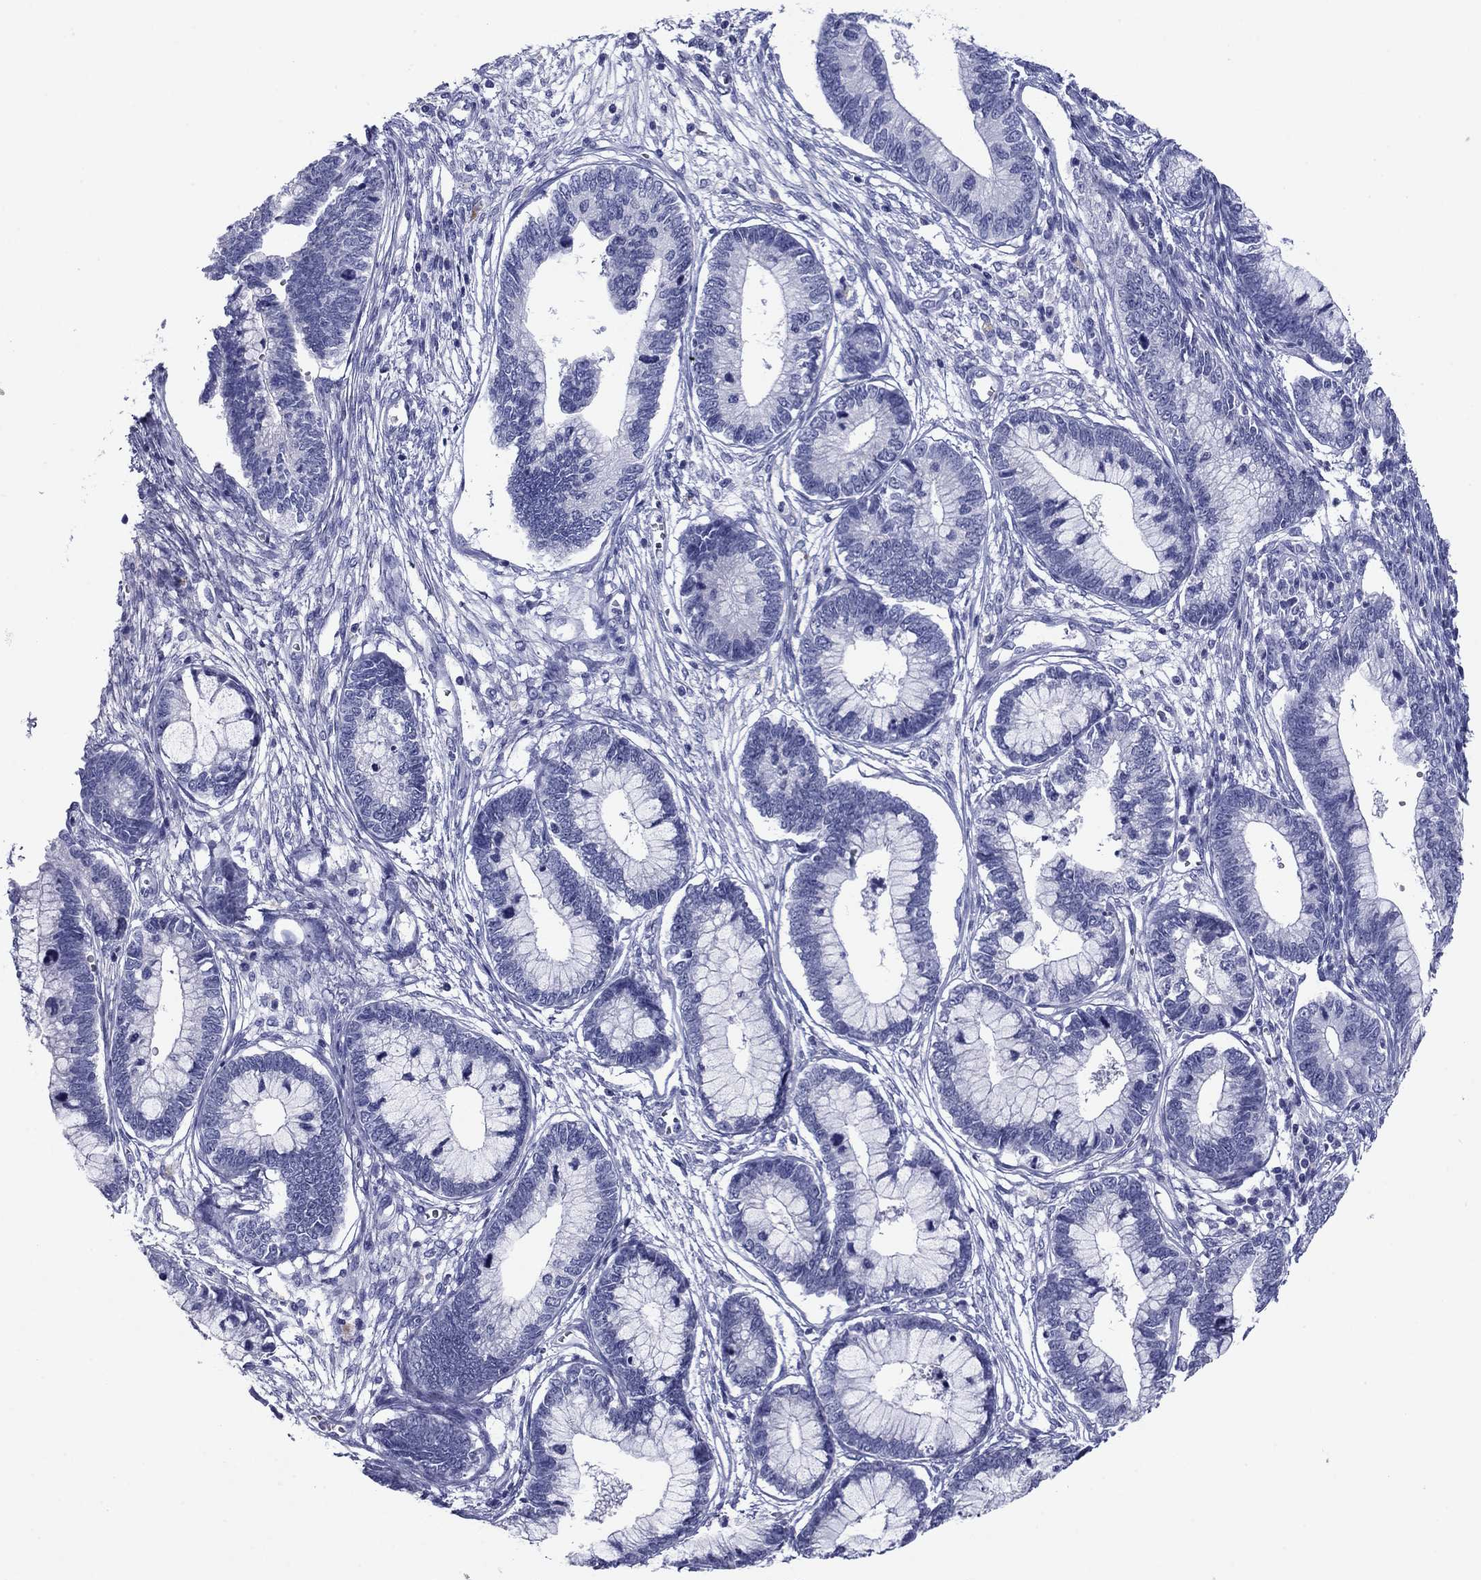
{"staining": {"intensity": "negative", "quantity": "none", "location": "none"}, "tissue": "cervical cancer", "cell_type": "Tumor cells", "image_type": "cancer", "snomed": [{"axis": "morphology", "description": "Adenocarcinoma, NOS"}, {"axis": "topography", "description": "Cervix"}], "caption": "The IHC photomicrograph has no significant positivity in tumor cells of cervical cancer (adenocarcinoma) tissue.", "gene": "TCFL5", "patient": {"sex": "female", "age": 44}}